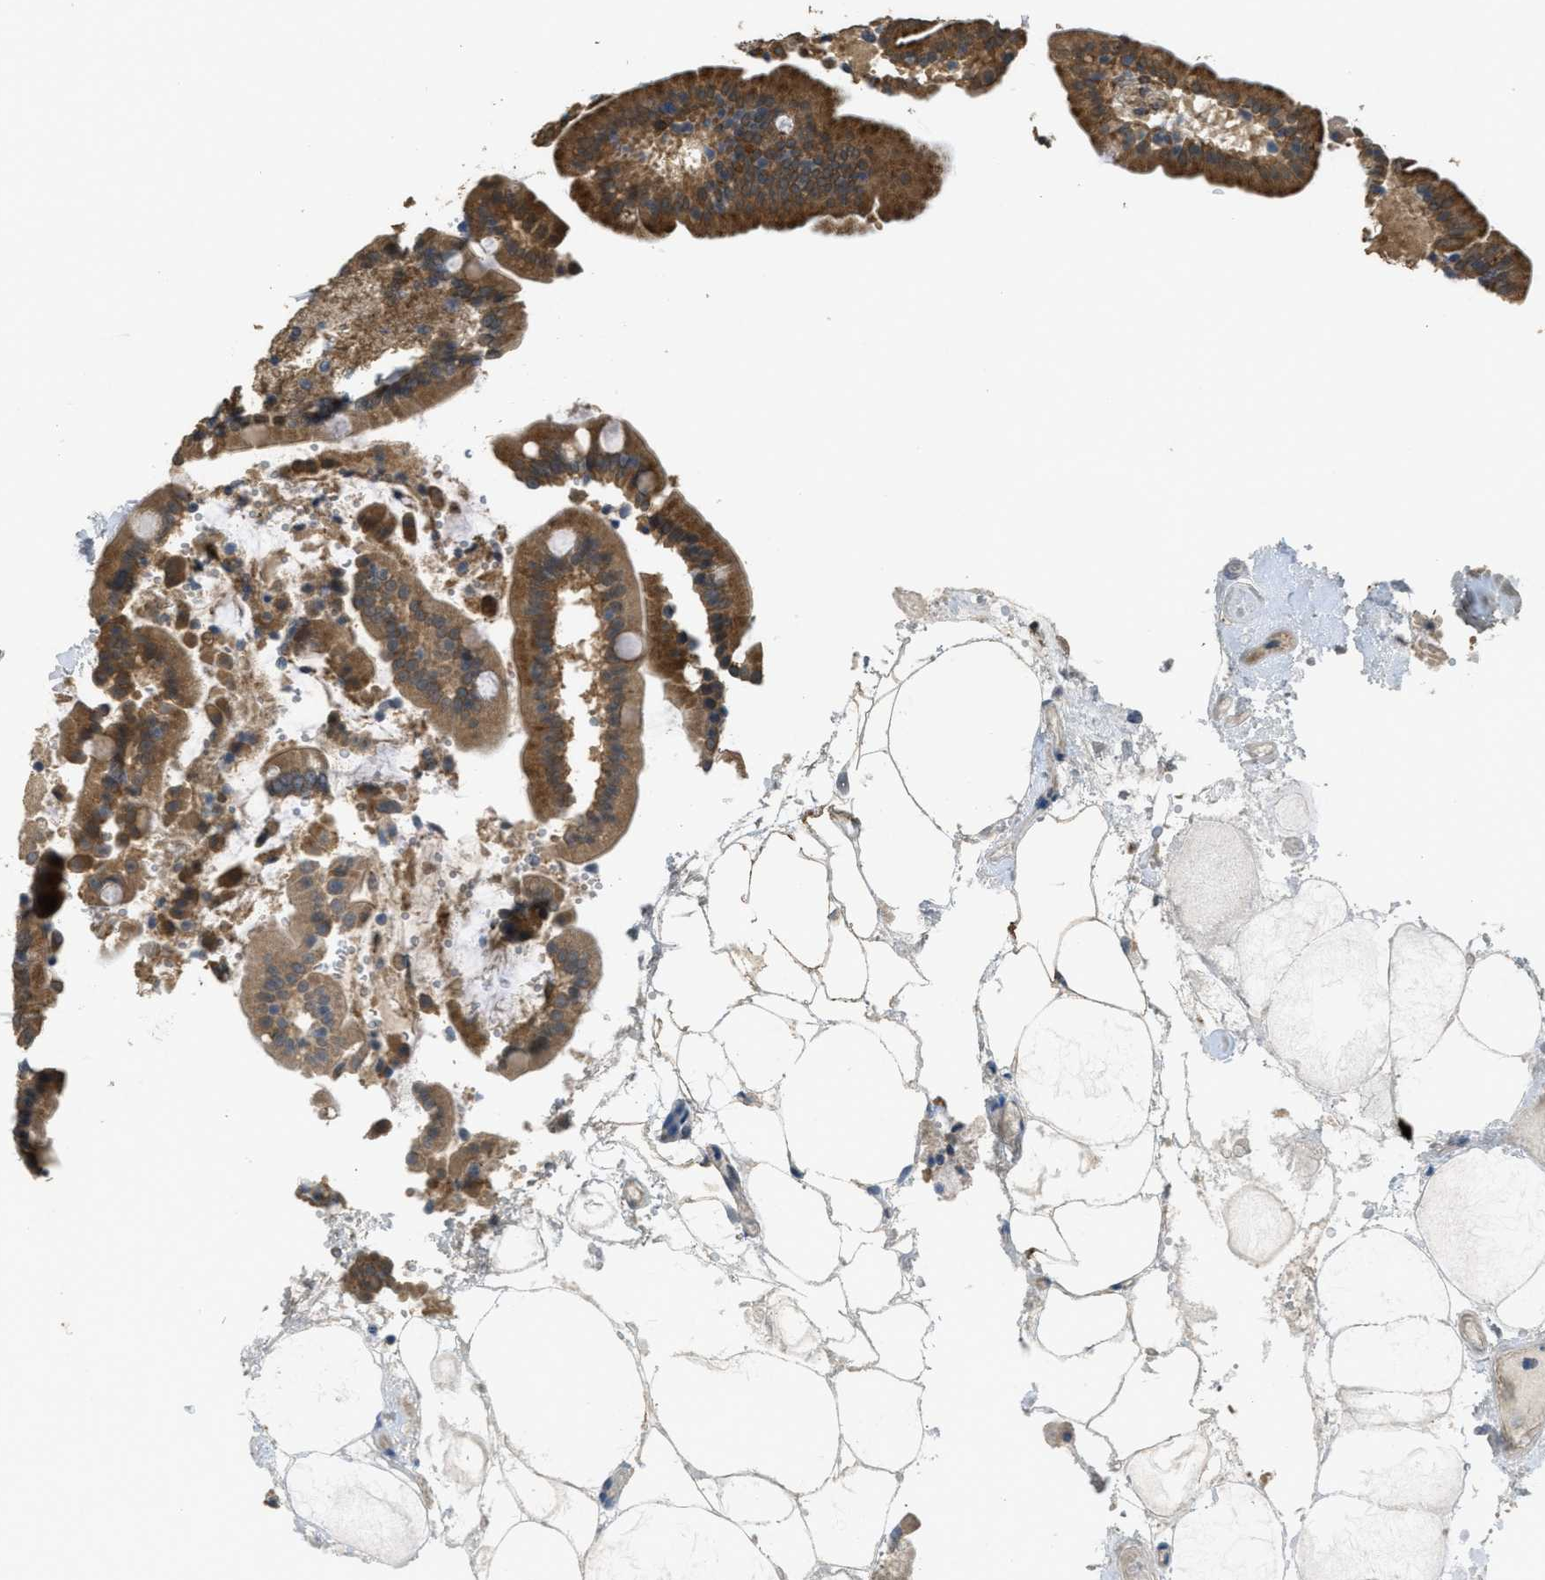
{"staining": {"intensity": "moderate", "quantity": ">75%", "location": "cytoplasmic/membranous"}, "tissue": "duodenum", "cell_type": "Glandular cells", "image_type": "normal", "snomed": [{"axis": "morphology", "description": "Normal tissue, NOS"}, {"axis": "topography", "description": "Duodenum"}], "caption": "High-magnification brightfield microscopy of benign duodenum stained with DAB (brown) and counterstained with hematoxylin (blue). glandular cells exhibit moderate cytoplasmic/membranous positivity is present in approximately>75% of cells.", "gene": "IGF2BP2", "patient": {"sex": "male", "age": 54}}